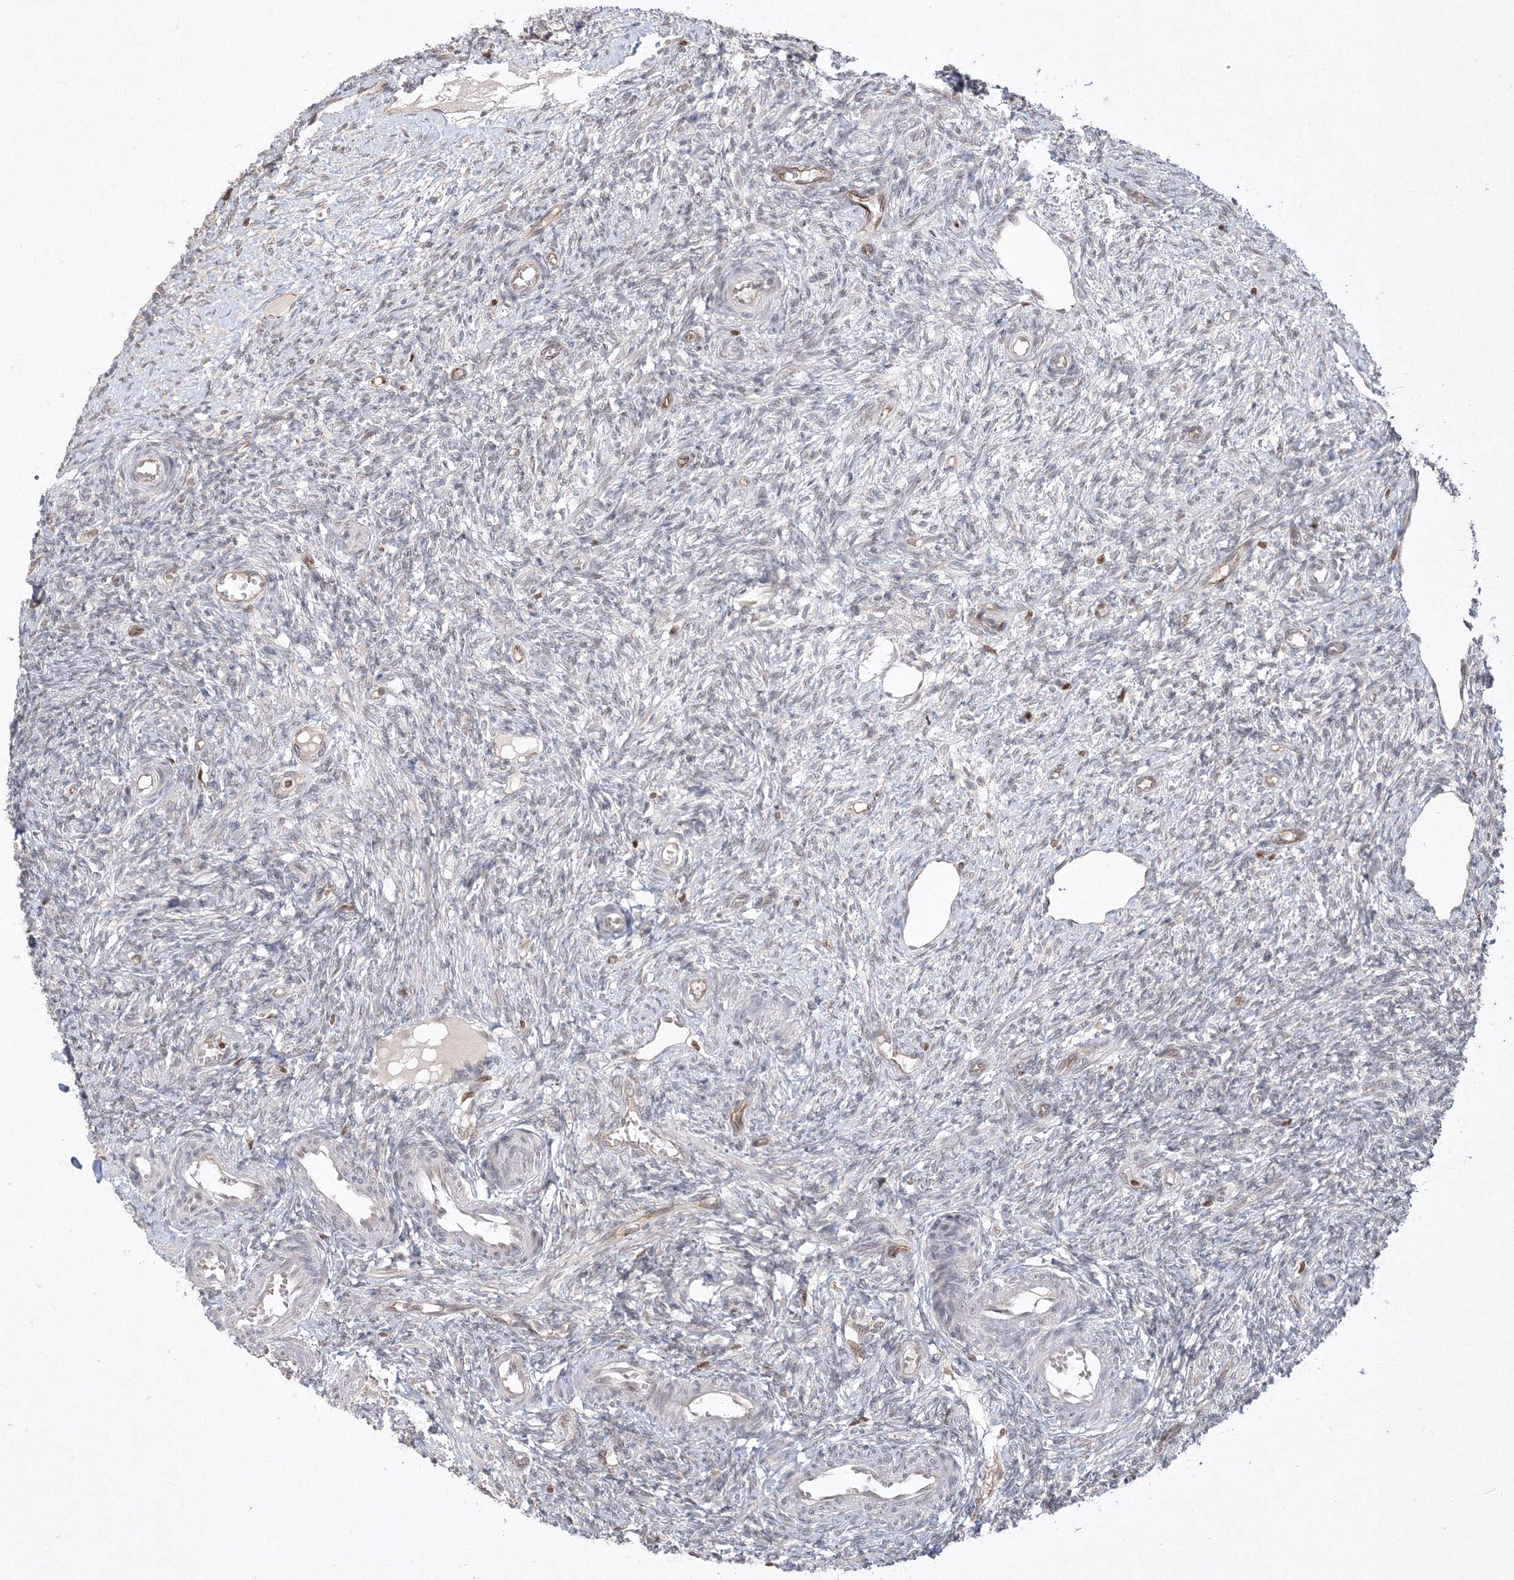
{"staining": {"intensity": "strong", "quantity": ">75%", "location": "cytoplasmic/membranous"}, "tissue": "ovary", "cell_type": "Follicle cells", "image_type": "normal", "snomed": [{"axis": "morphology", "description": "Normal tissue, NOS"}, {"axis": "topography", "description": "Ovary"}], "caption": "IHC staining of benign ovary, which reveals high levels of strong cytoplasmic/membranous expression in about >75% of follicle cells indicating strong cytoplasmic/membranous protein staining. The staining was performed using DAB (3,3'-diaminobenzidine) (brown) for protein detection and nuclei were counterstained in hematoxylin (blue).", "gene": "TMEM50B", "patient": {"sex": "female", "age": 27}}